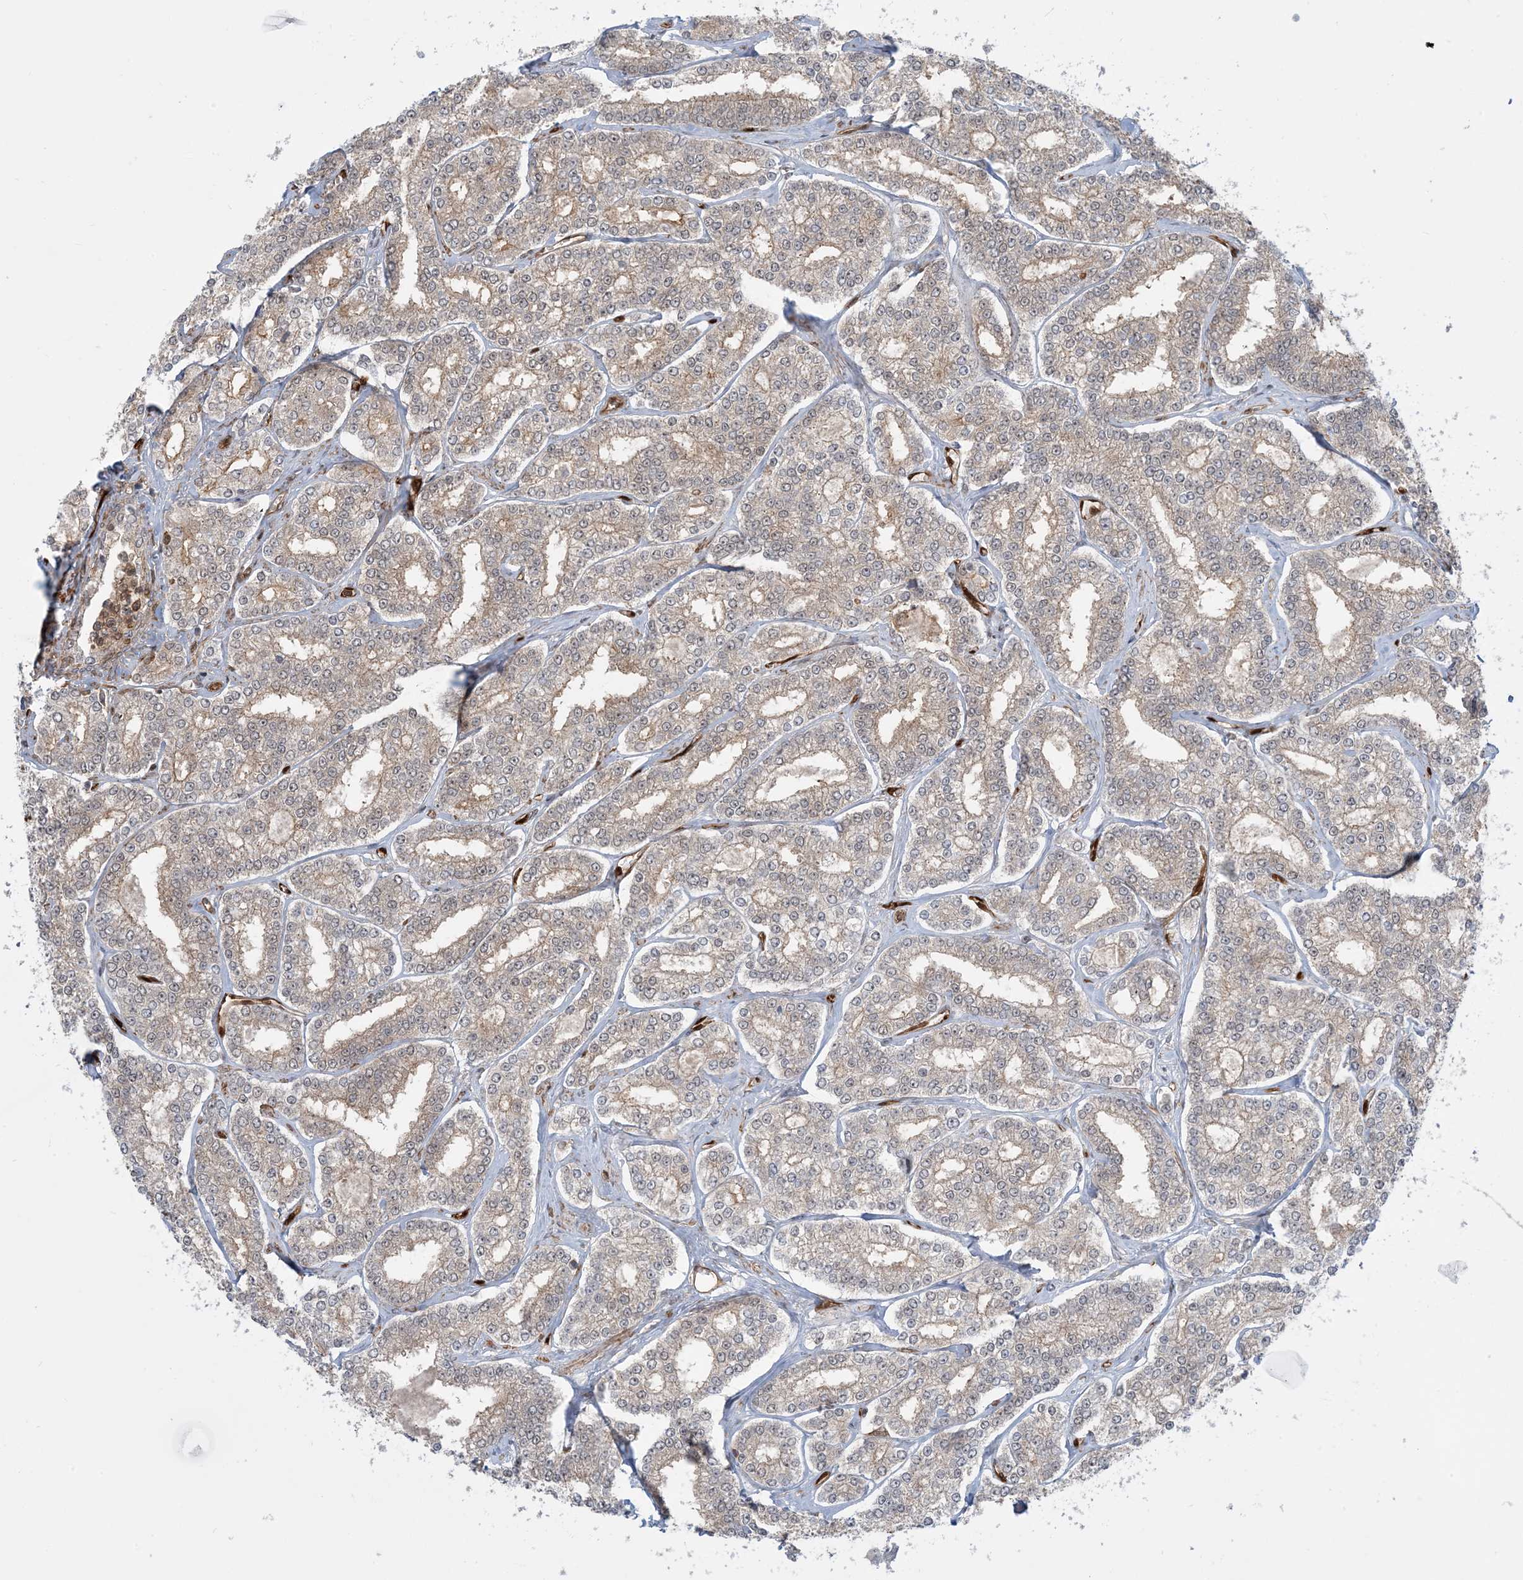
{"staining": {"intensity": "weak", "quantity": "25%-75%", "location": "cytoplasmic/membranous"}, "tissue": "prostate cancer", "cell_type": "Tumor cells", "image_type": "cancer", "snomed": [{"axis": "morphology", "description": "Normal tissue, NOS"}, {"axis": "morphology", "description": "Adenocarcinoma, High grade"}, {"axis": "topography", "description": "Prostate"}], "caption": "Human prostate cancer stained with a brown dye exhibits weak cytoplasmic/membranous positive staining in about 25%-75% of tumor cells.", "gene": "PPM1F", "patient": {"sex": "male", "age": 83}}